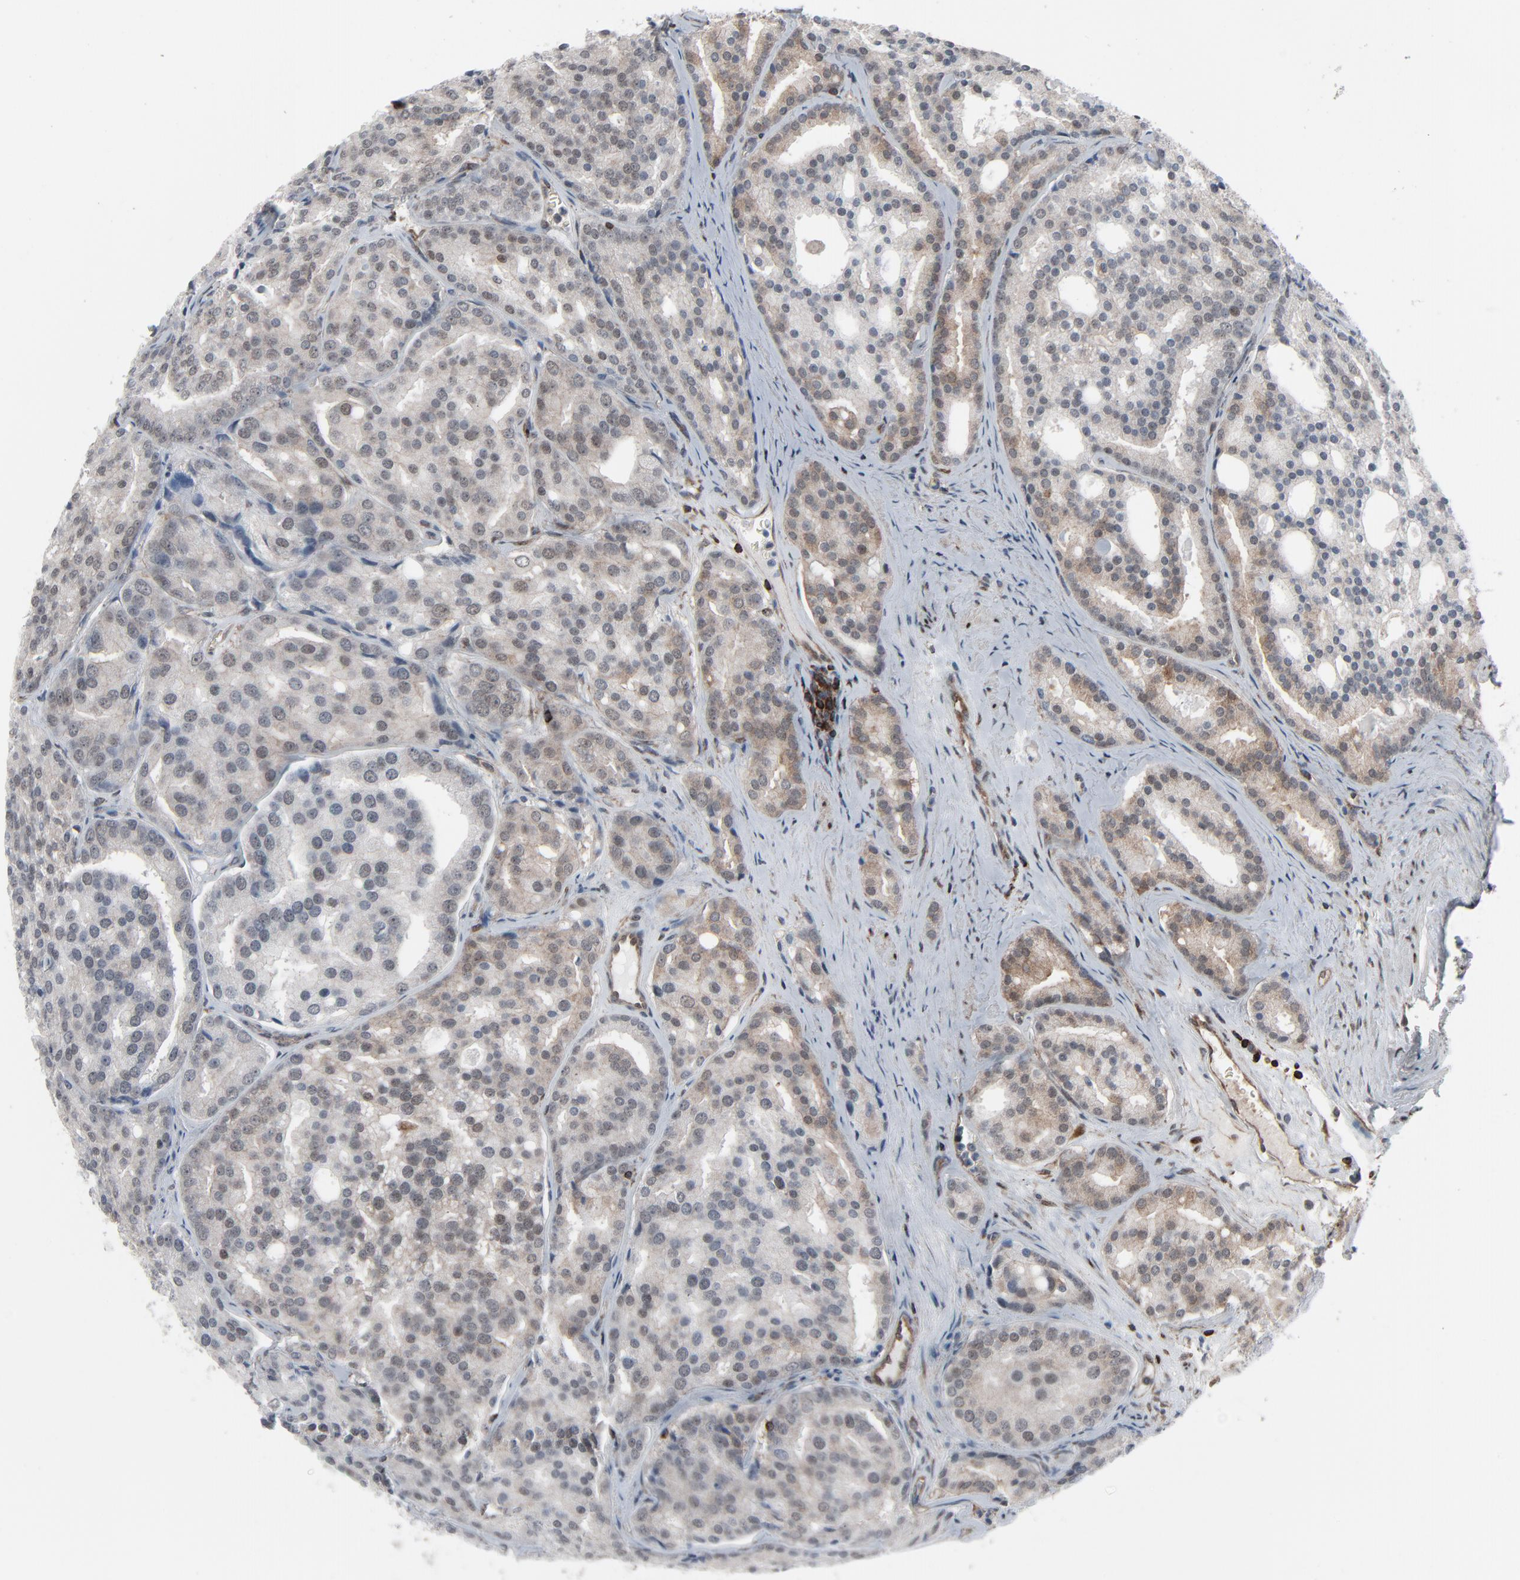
{"staining": {"intensity": "negative", "quantity": "none", "location": "none"}, "tissue": "prostate cancer", "cell_type": "Tumor cells", "image_type": "cancer", "snomed": [{"axis": "morphology", "description": "Adenocarcinoma, High grade"}, {"axis": "topography", "description": "Prostate"}], "caption": "The photomicrograph demonstrates no staining of tumor cells in prostate high-grade adenocarcinoma. (DAB IHC, high magnification).", "gene": "OPTN", "patient": {"sex": "male", "age": 64}}